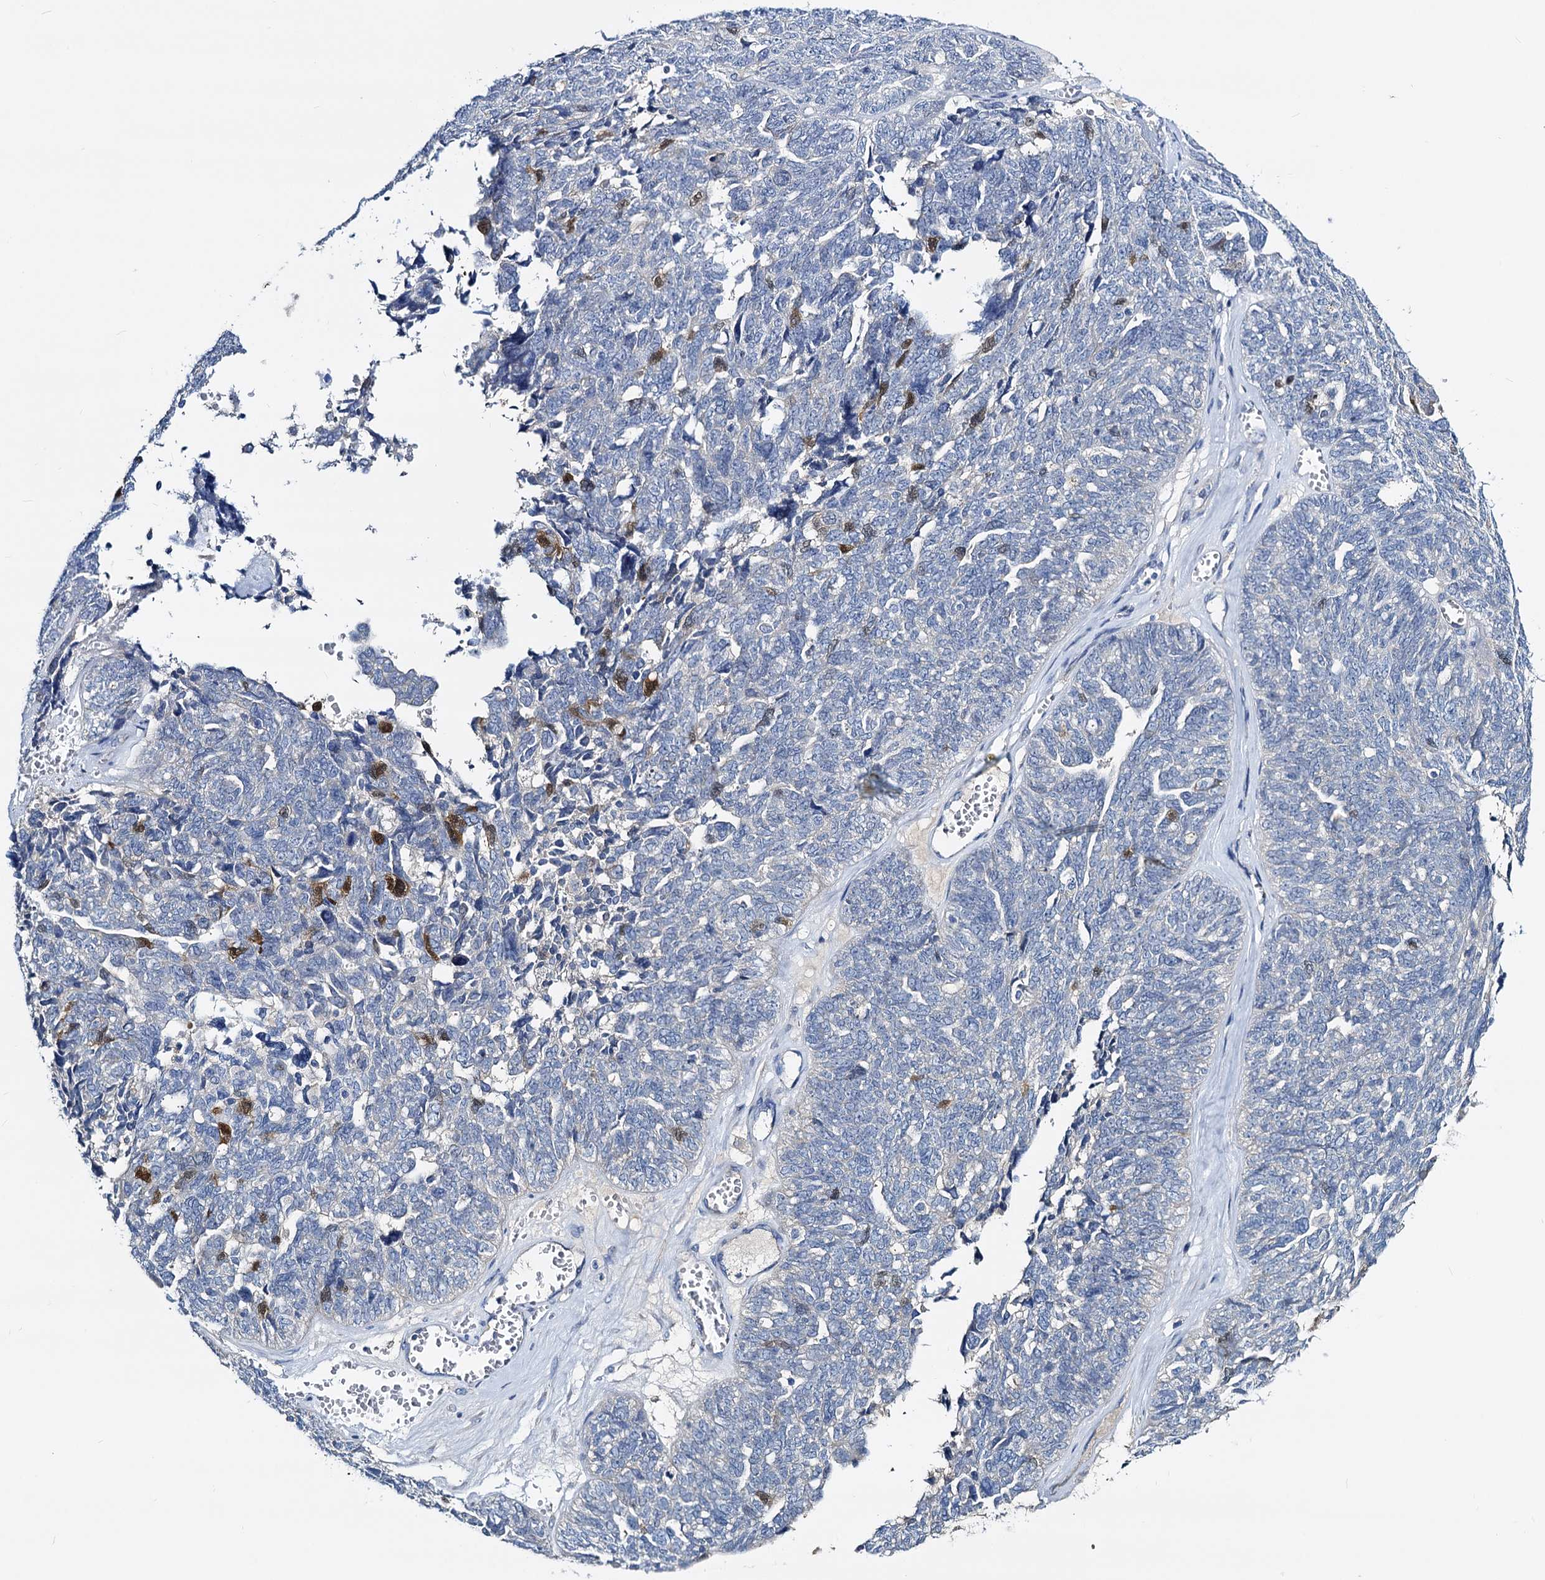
{"staining": {"intensity": "moderate", "quantity": "<25%", "location": "cytoplasmic/membranous,nuclear"}, "tissue": "ovarian cancer", "cell_type": "Tumor cells", "image_type": "cancer", "snomed": [{"axis": "morphology", "description": "Cystadenocarcinoma, serous, NOS"}, {"axis": "topography", "description": "Ovary"}], "caption": "Immunohistochemistry image of ovarian cancer stained for a protein (brown), which displays low levels of moderate cytoplasmic/membranous and nuclear expression in approximately <25% of tumor cells.", "gene": "DYDC2", "patient": {"sex": "female", "age": 79}}